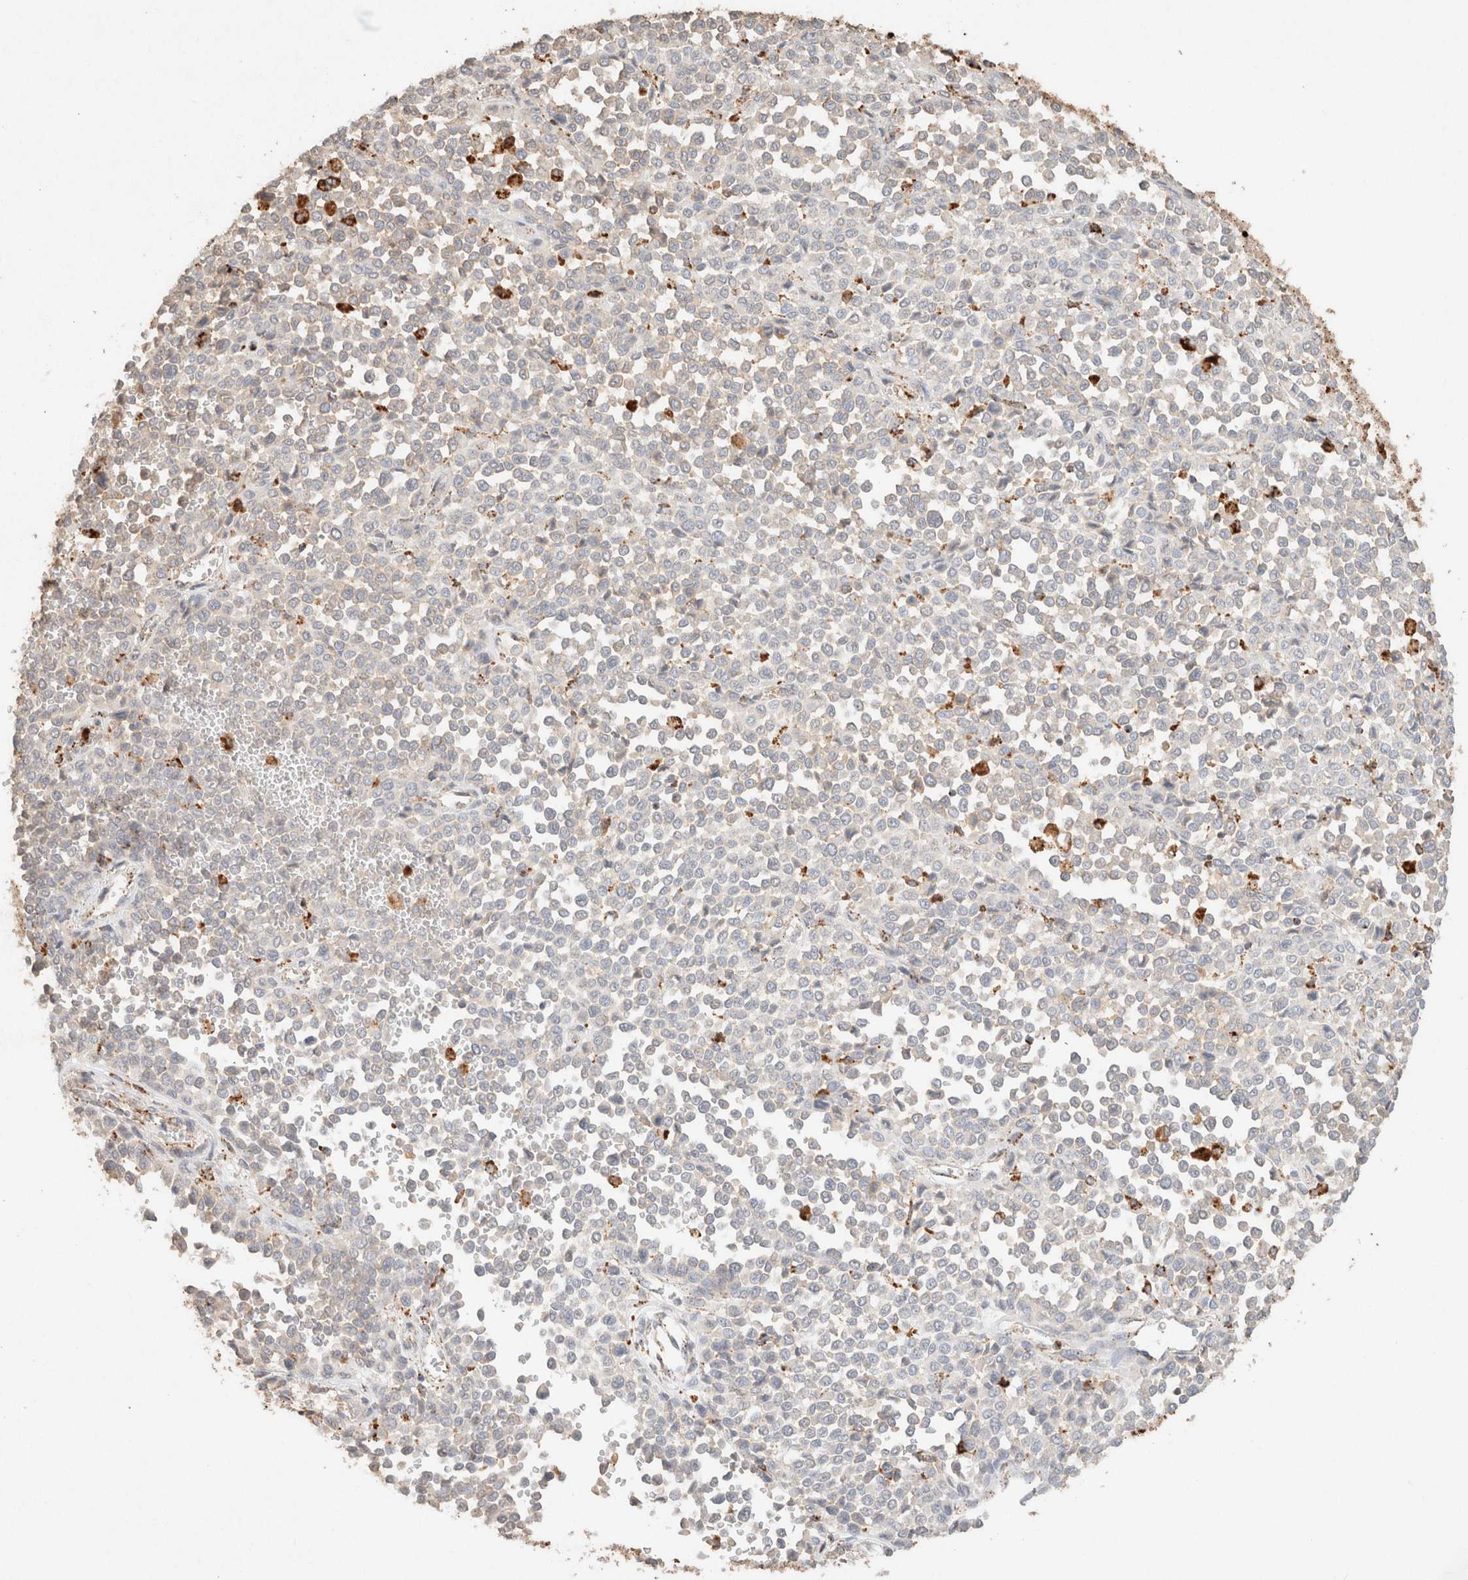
{"staining": {"intensity": "negative", "quantity": "none", "location": "none"}, "tissue": "melanoma", "cell_type": "Tumor cells", "image_type": "cancer", "snomed": [{"axis": "morphology", "description": "Malignant melanoma, Metastatic site"}, {"axis": "topography", "description": "Pancreas"}], "caption": "Protein analysis of melanoma displays no significant positivity in tumor cells.", "gene": "CTSC", "patient": {"sex": "female", "age": 30}}